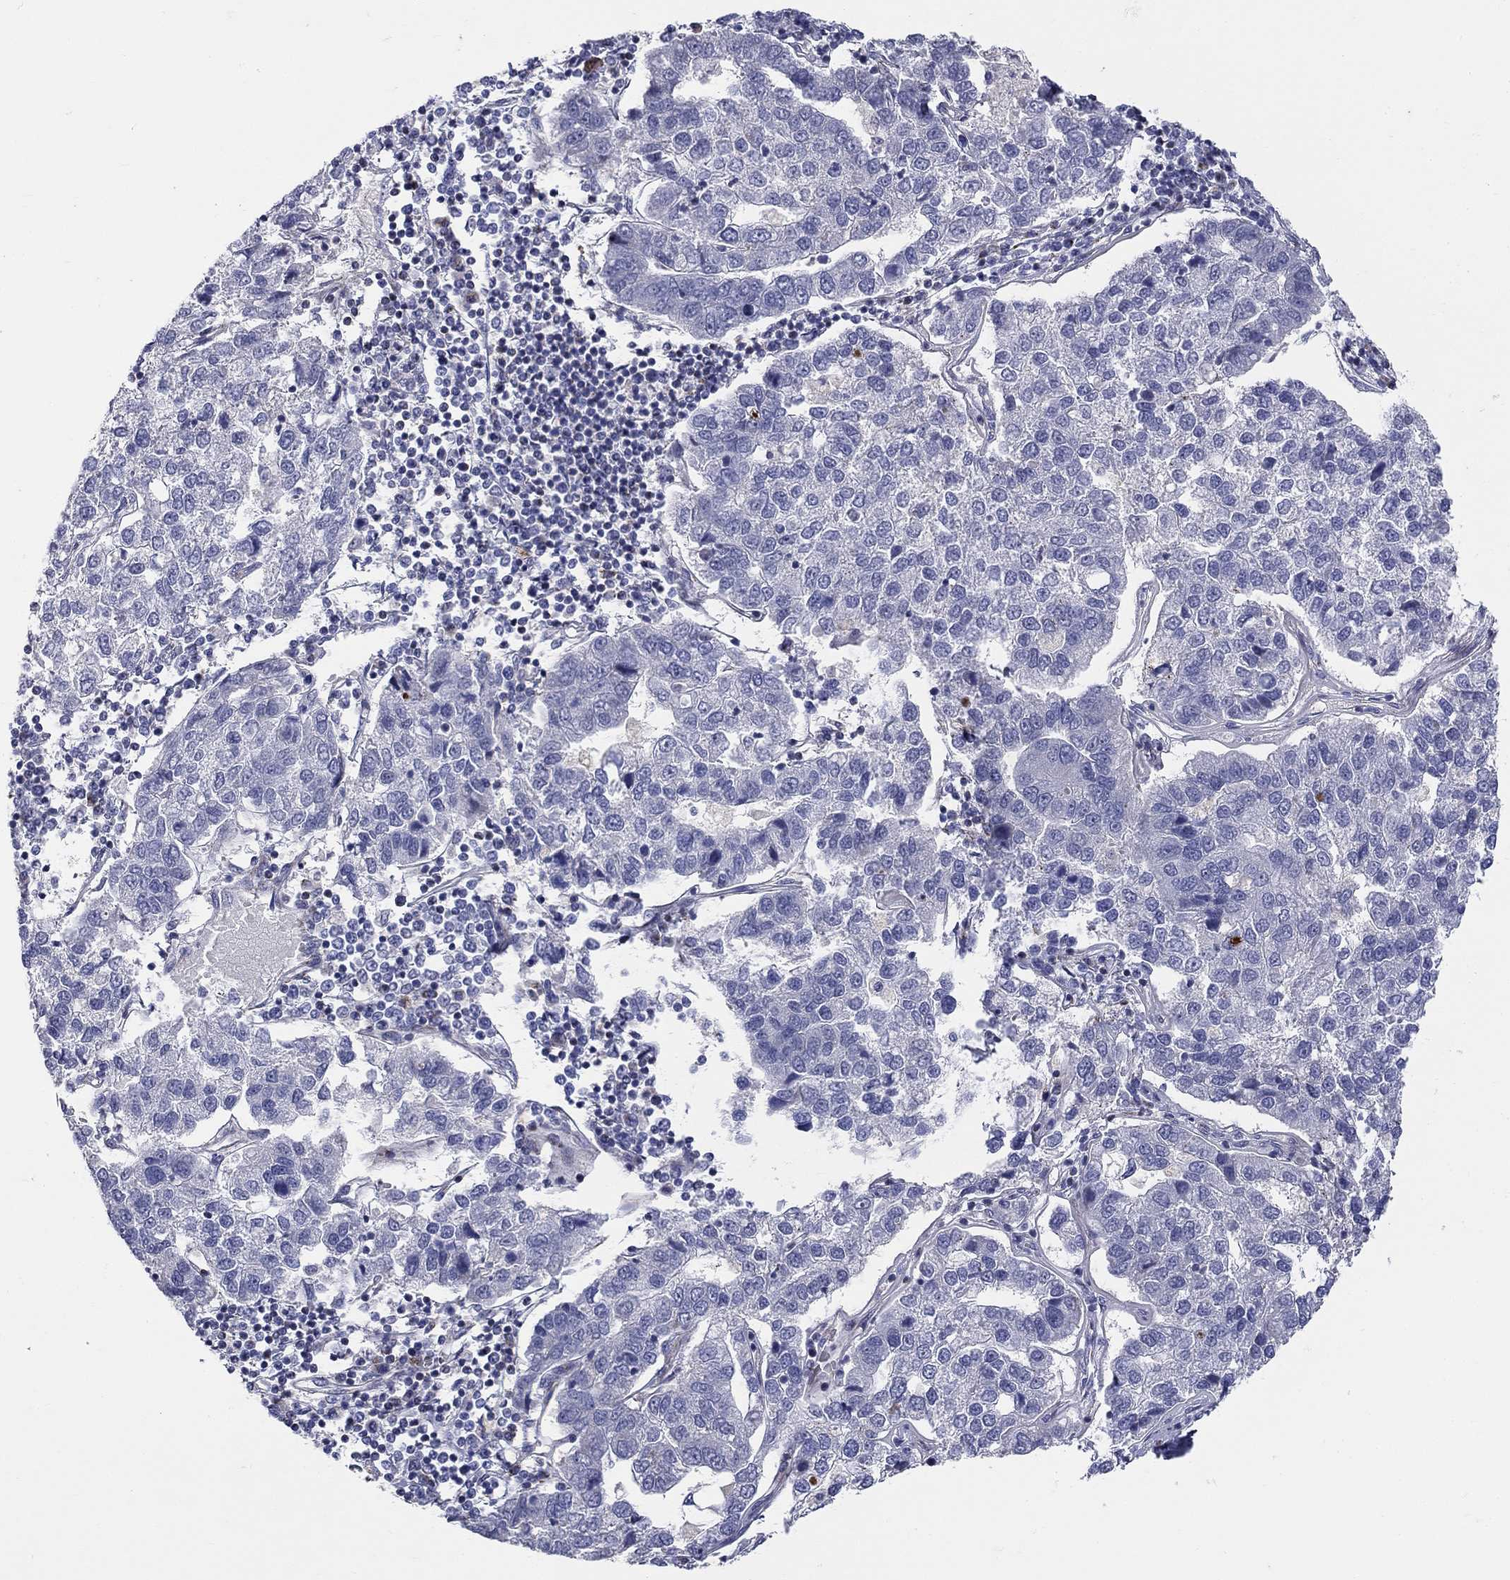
{"staining": {"intensity": "negative", "quantity": "none", "location": "none"}, "tissue": "pancreatic cancer", "cell_type": "Tumor cells", "image_type": "cancer", "snomed": [{"axis": "morphology", "description": "Adenocarcinoma, NOS"}, {"axis": "topography", "description": "Pancreas"}], "caption": "Pancreatic cancer (adenocarcinoma) was stained to show a protein in brown. There is no significant expression in tumor cells.", "gene": "HMX2", "patient": {"sex": "female", "age": 61}}